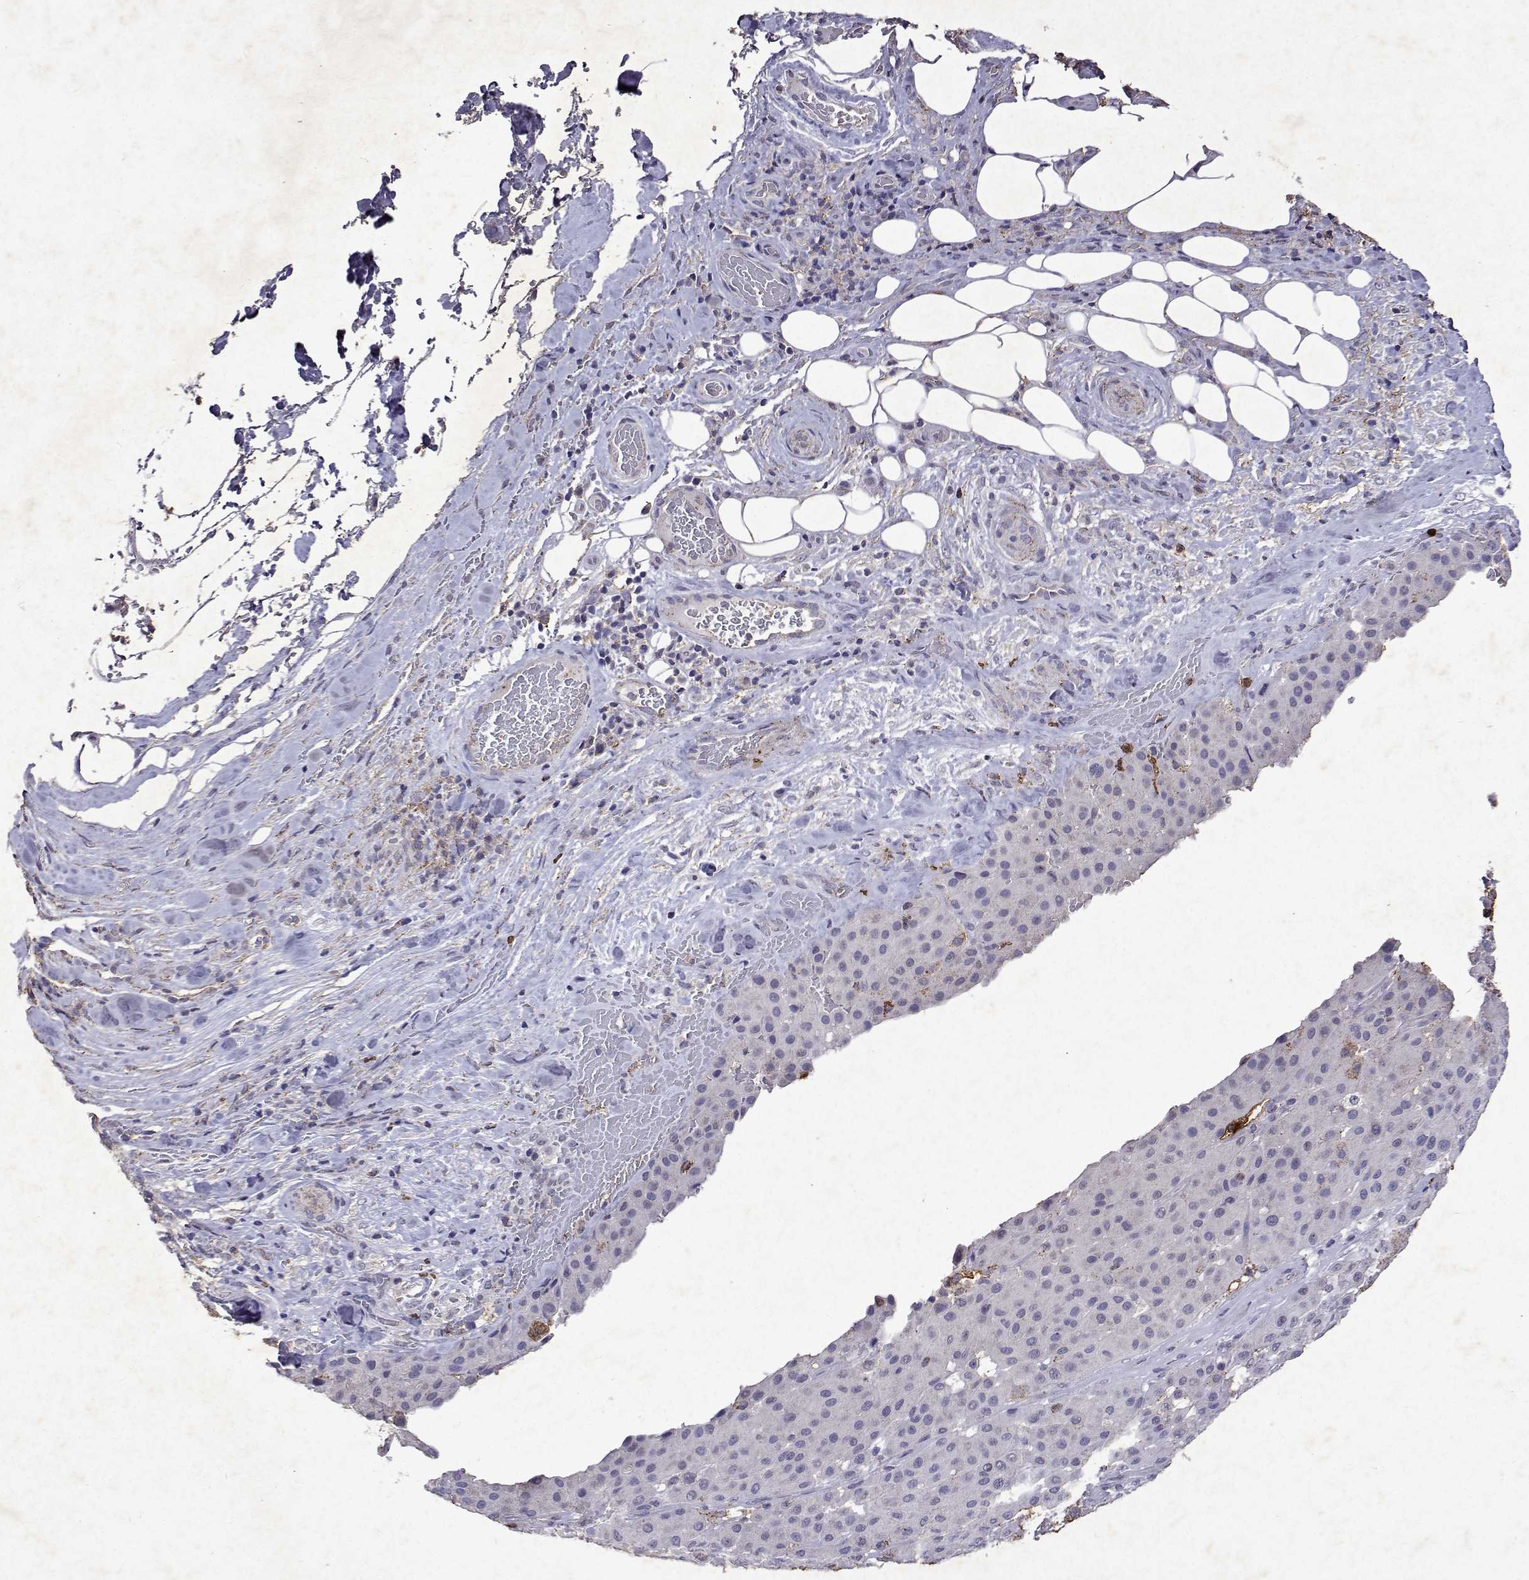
{"staining": {"intensity": "weak", "quantity": "<25%", "location": "cytoplasmic/membranous"}, "tissue": "melanoma", "cell_type": "Tumor cells", "image_type": "cancer", "snomed": [{"axis": "morphology", "description": "Malignant melanoma, Metastatic site"}, {"axis": "topography", "description": "Smooth muscle"}], "caption": "This is a histopathology image of immunohistochemistry staining of melanoma, which shows no positivity in tumor cells.", "gene": "DUSP28", "patient": {"sex": "male", "age": 41}}